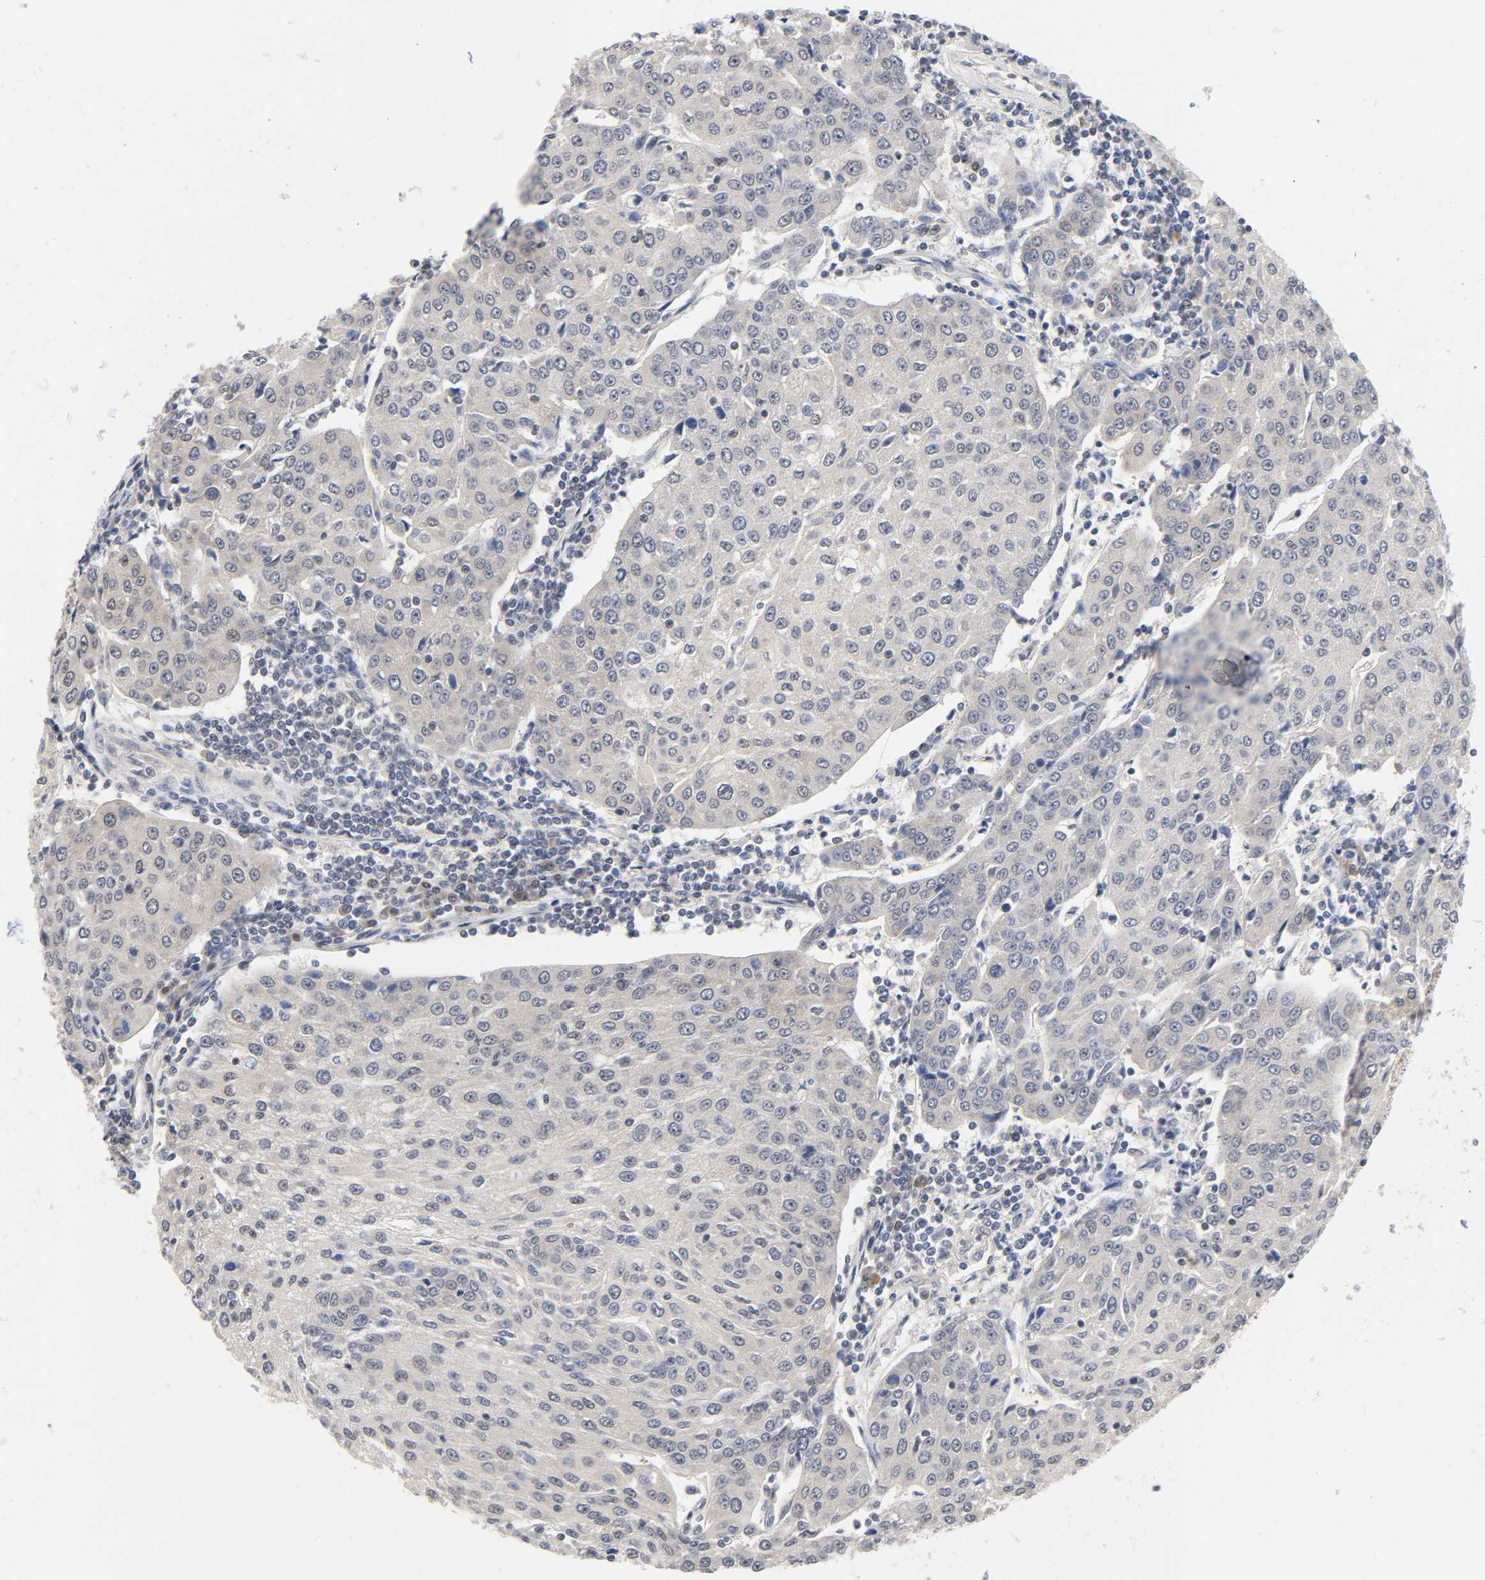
{"staining": {"intensity": "negative", "quantity": "none", "location": "none"}, "tissue": "urothelial cancer", "cell_type": "Tumor cells", "image_type": "cancer", "snomed": [{"axis": "morphology", "description": "Urothelial carcinoma, High grade"}, {"axis": "topography", "description": "Urinary bladder"}], "caption": "This is an immunohistochemistry (IHC) histopathology image of urothelial cancer. There is no staining in tumor cells.", "gene": "PRKAB1", "patient": {"sex": "female", "age": 85}}